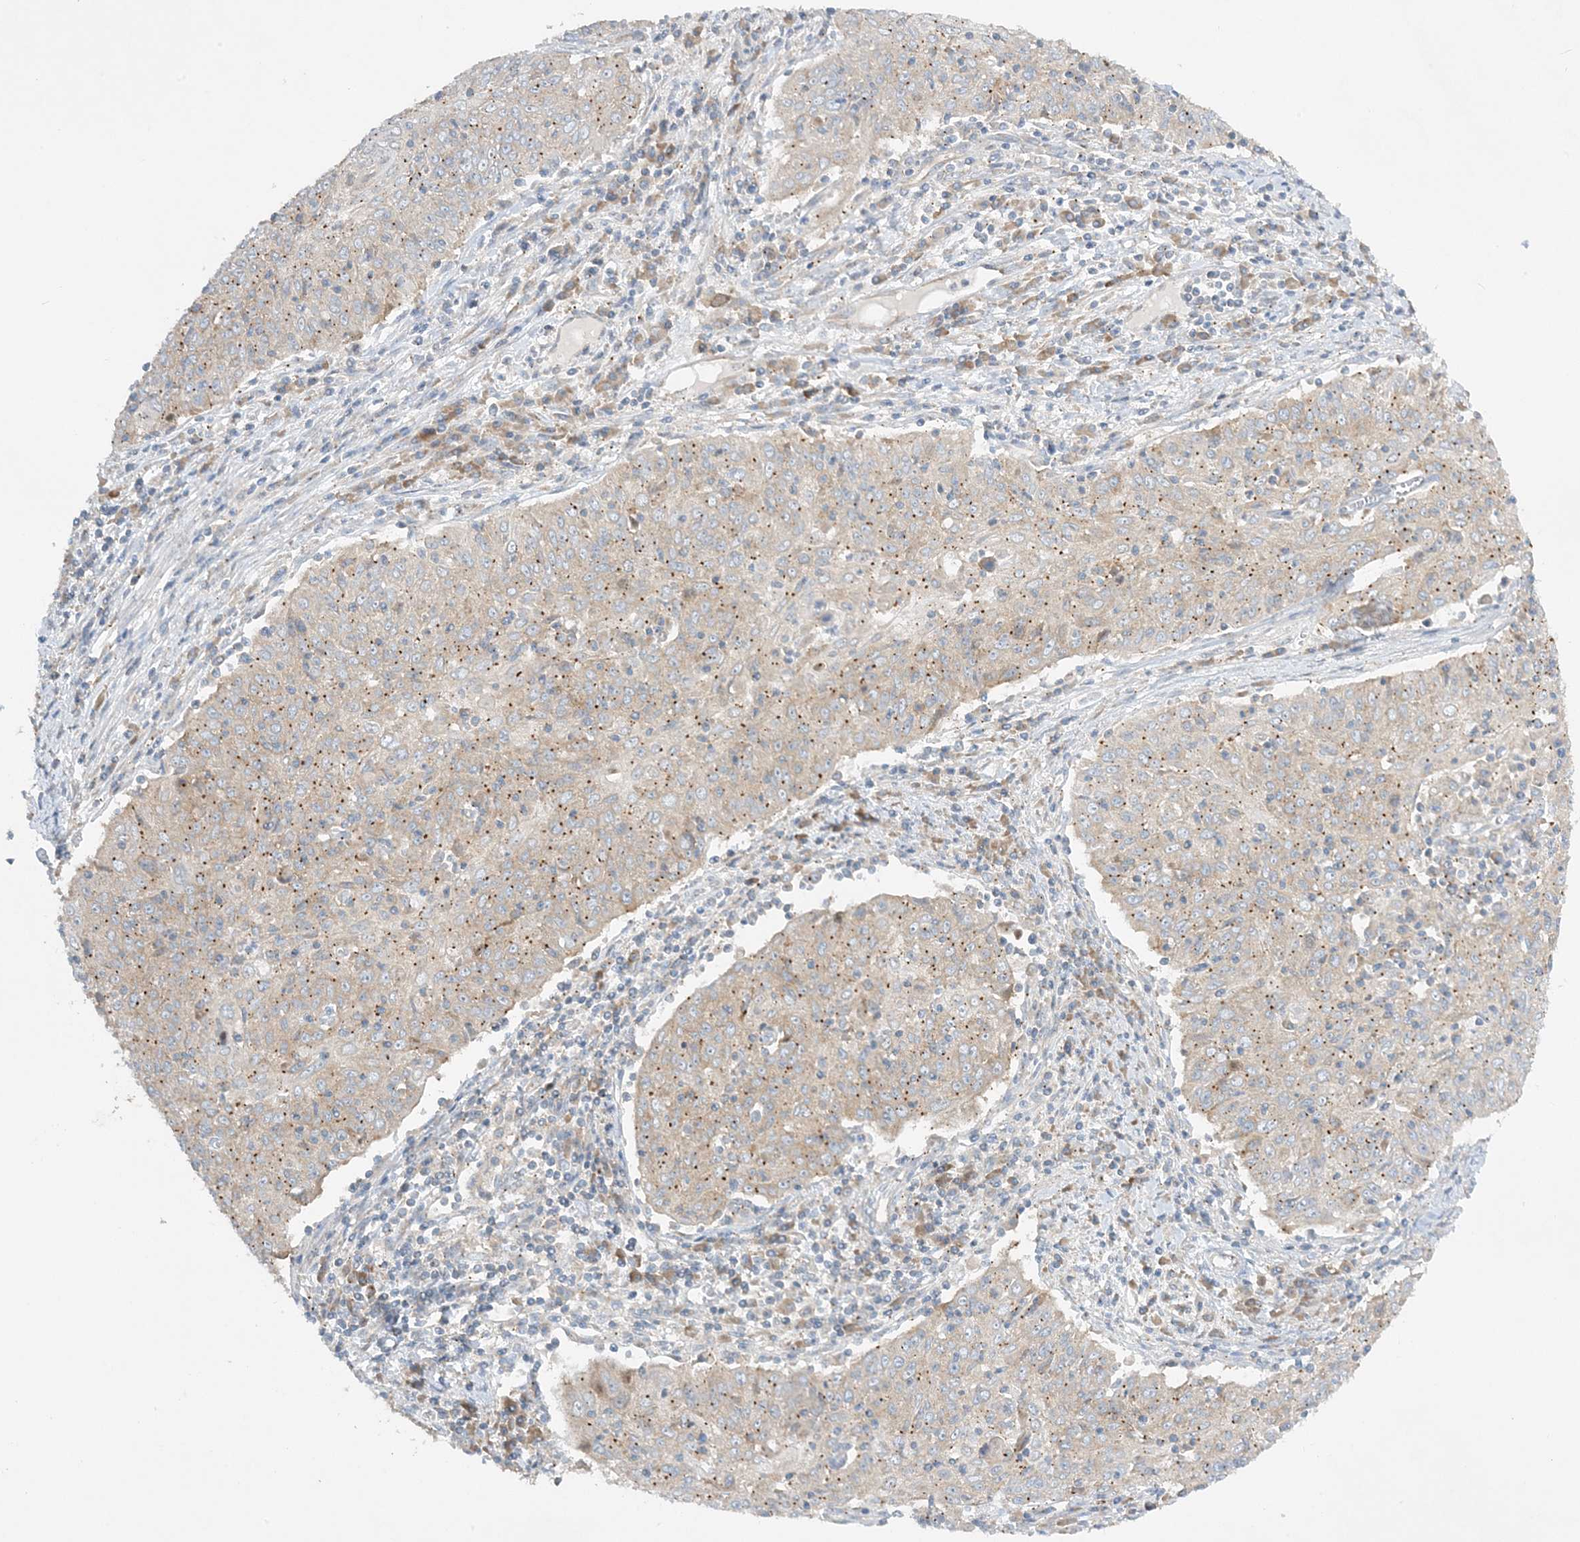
{"staining": {"intensity": "negative", "quantity": "none", "location": "none"}, "tissue": "cervical cancer", "cell_type": "Tumor cells", "image_type": "cancer", "snomed": [{"axis": "morphology", "description": "Squamous cell carcinoma, NOS"}, {"axis": "topography", "description": "Cervix"}], "caption": "High magnification brightfield microscopy of cervical squamous cell carcinoma stained with DAB (brown) and counterstained with hematoxylin (blue): tumor cells show no significant expression.", "gene": "RPP40", "patient": {"sex": "female", "age": 48}}